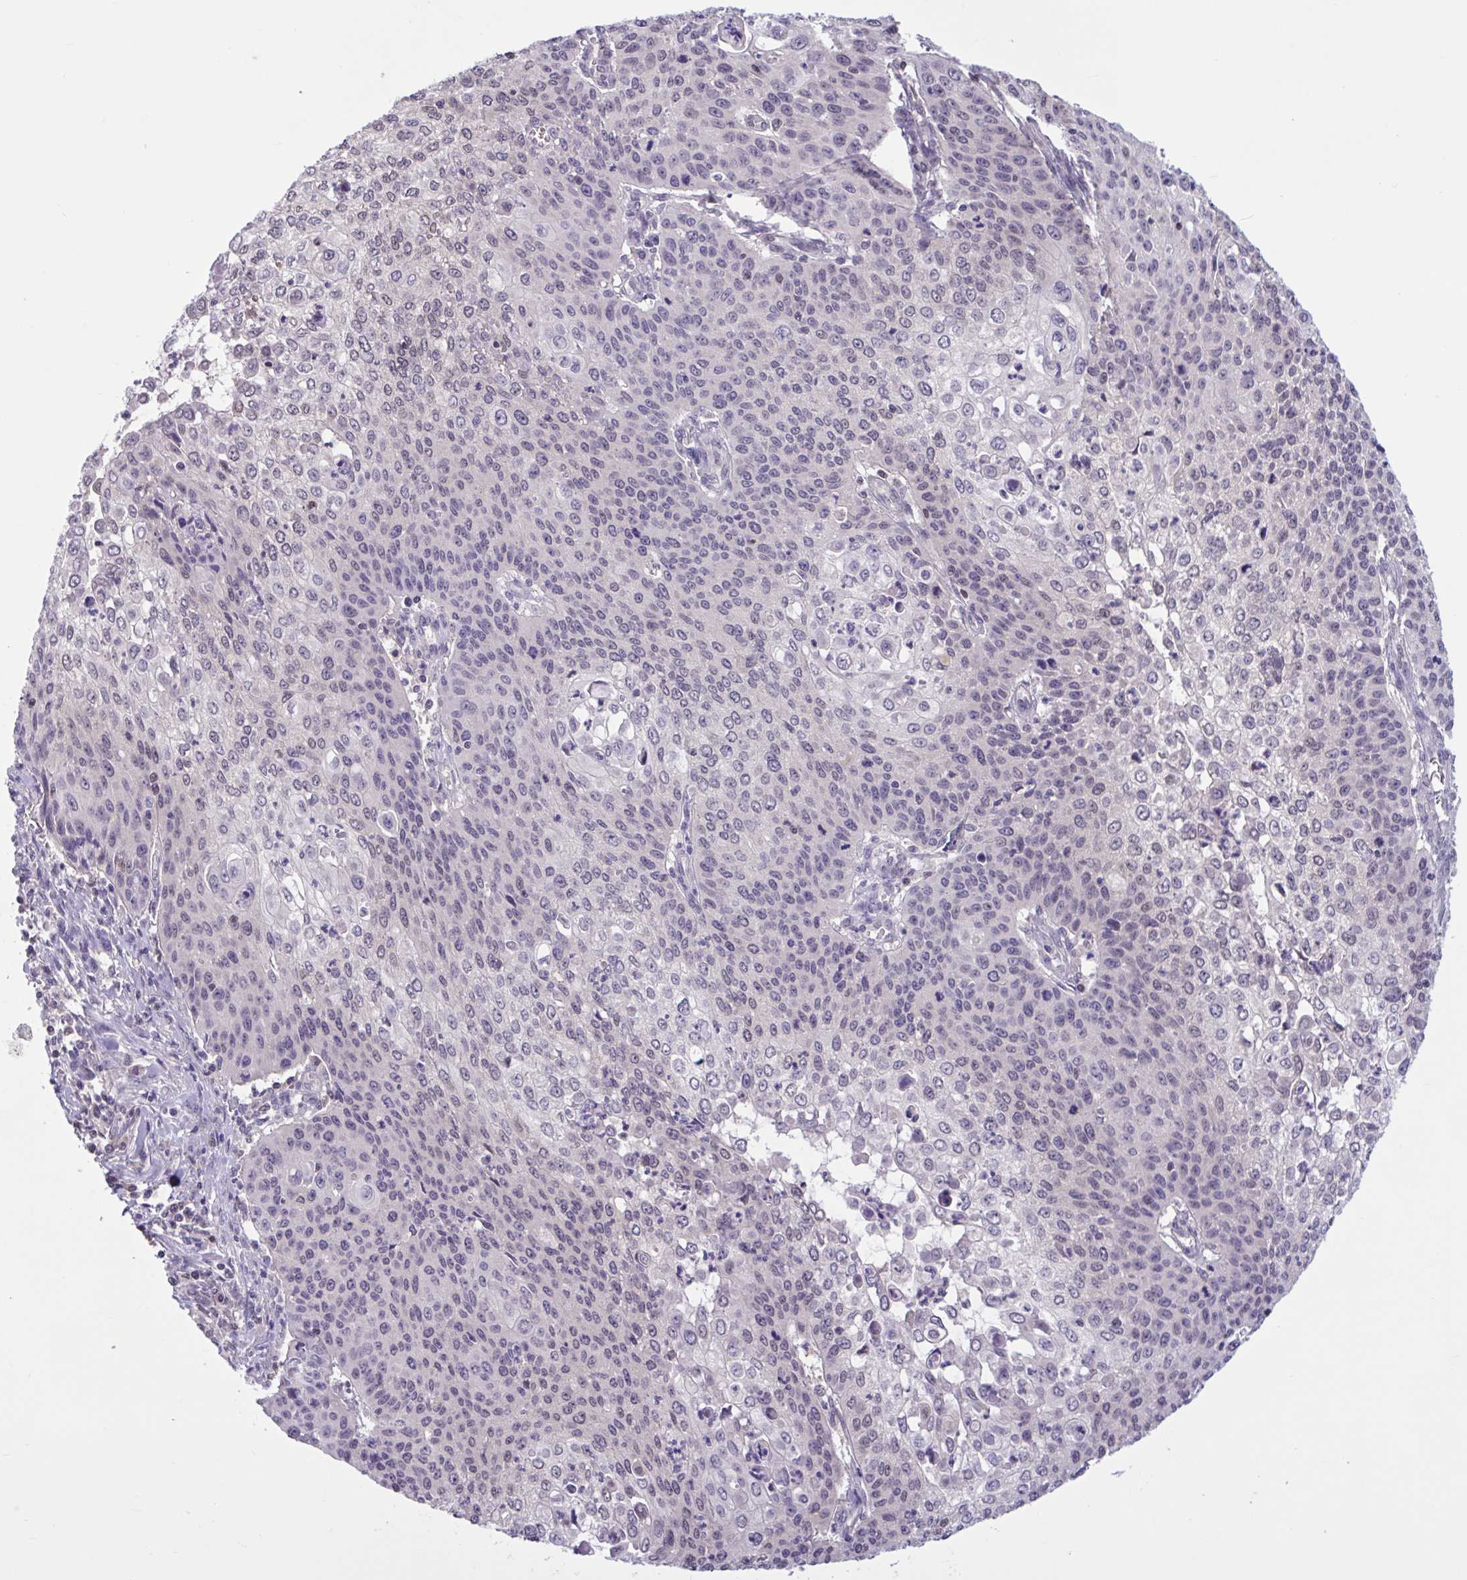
{"staining": {"intensity": "weak", "quantity": "<25%", "location": "nuclear"}, "tissue": "cervical cancer", "cell_type": "Tumor cells", "image_type": "cancer", "snomed": [{"axis": "morphology", "description": "Squamous cell carcinoma, NOS"}, {"axis": "topography", "description": "Cervix"}], "caption": "Immunohistochemical staining of human cervical cancer exhibits no significant positivity in tumor cells. Nuclei are stained in blue.", "gene": "RBL1", "patient": {"sex": "female", "age": 65}}